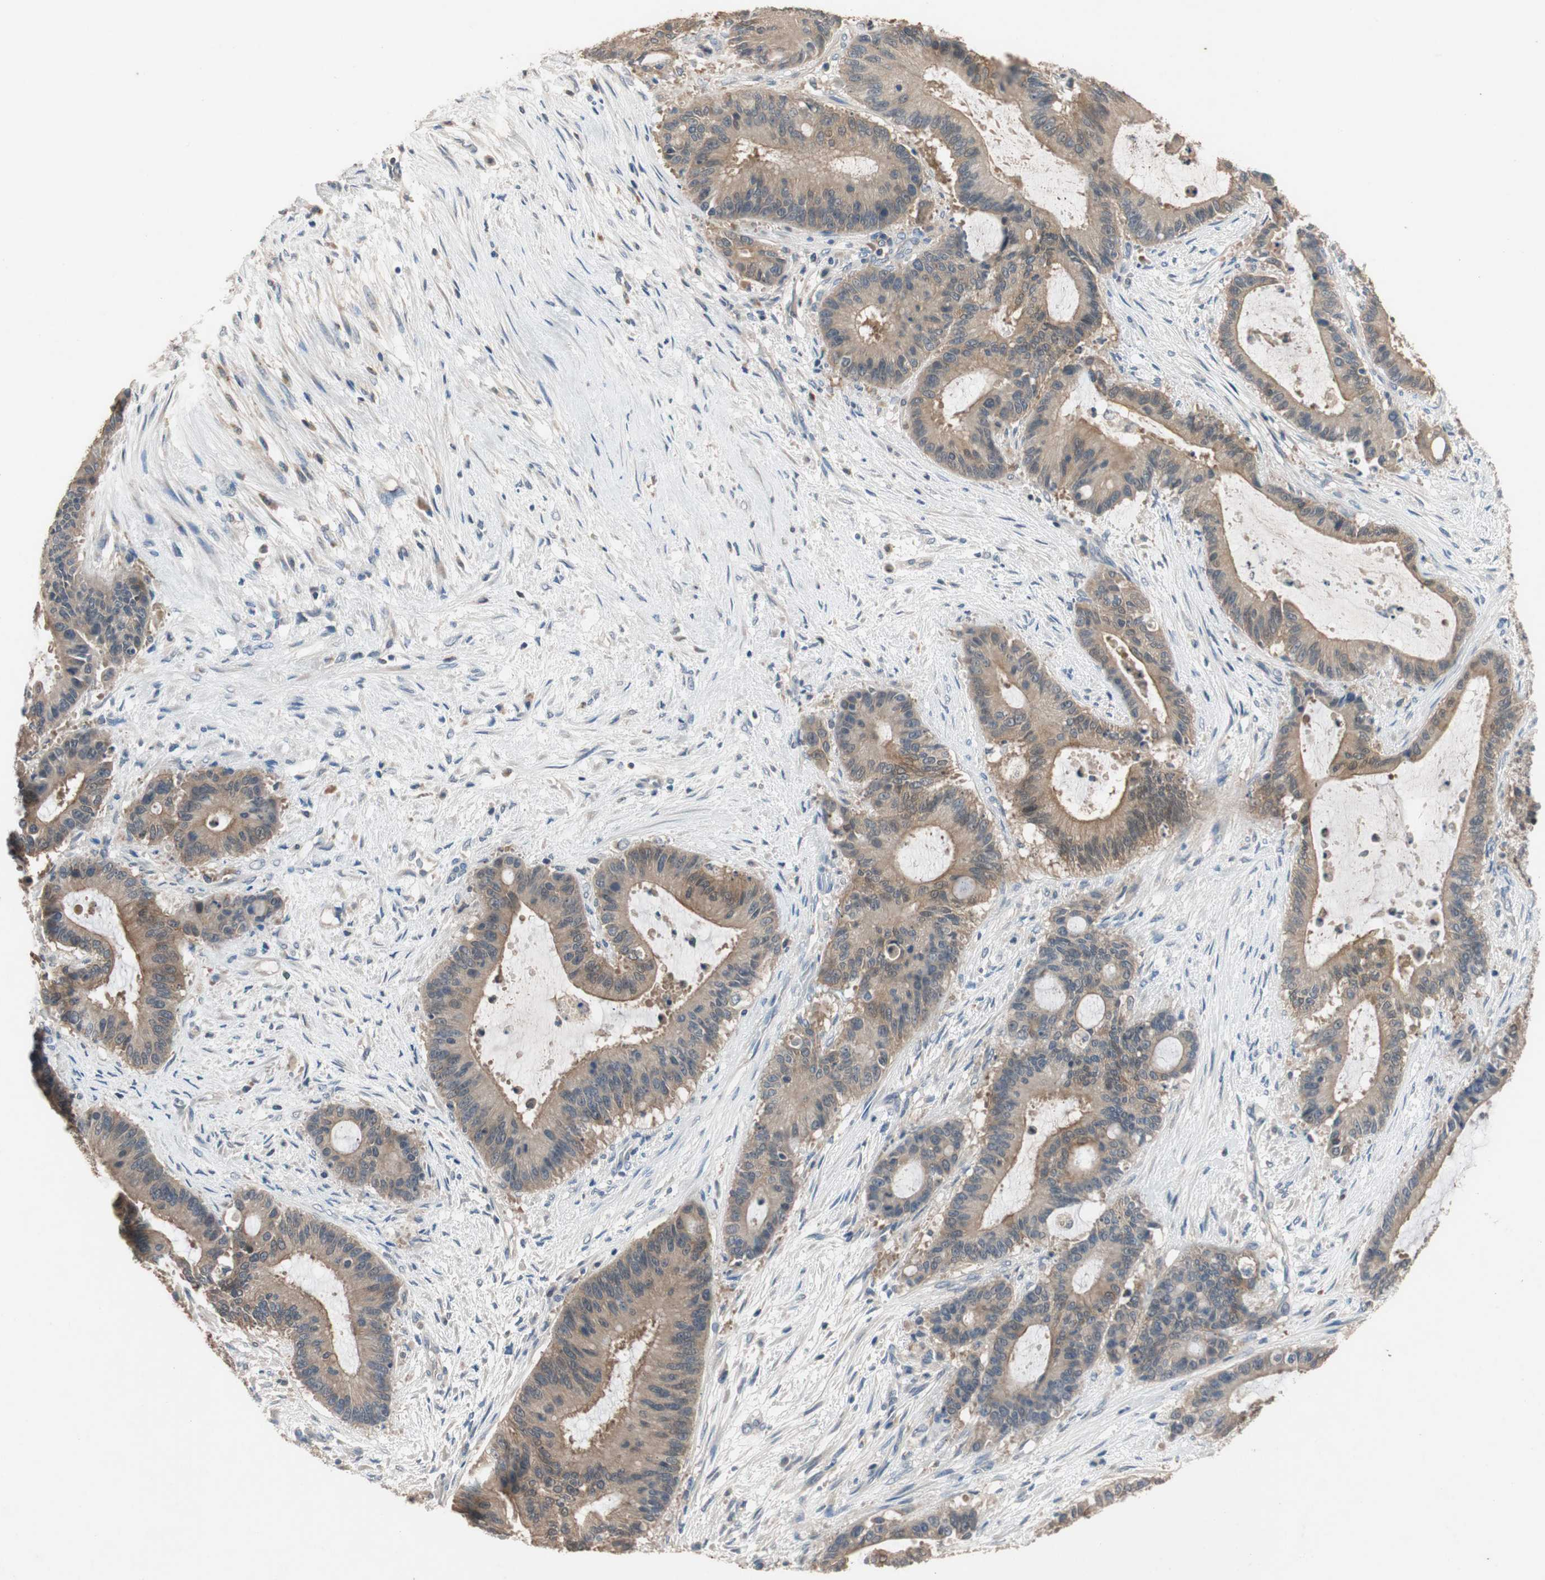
{"staining": {"intensity": "moderate", "quantity": ">75%", "location": "cytoplasmic/membranous"}, "tissue": "liver cancer", "cell_type": "Tumor cells", "image_type": "cancer", "snomed": [{"axis": "morphology", "description": "Cholangiocarcinoma"}, {"axis": "topography", "description": "Liver"}], "caption": "Liver cholangiocarcinoma stained with DAB IHC displays medium levels of moderate cytoplasmic/membranous expression in approximately >75% of tumor cells.", "gene": "ADAP1", "patient": {"sex": "female", "age": 73}}